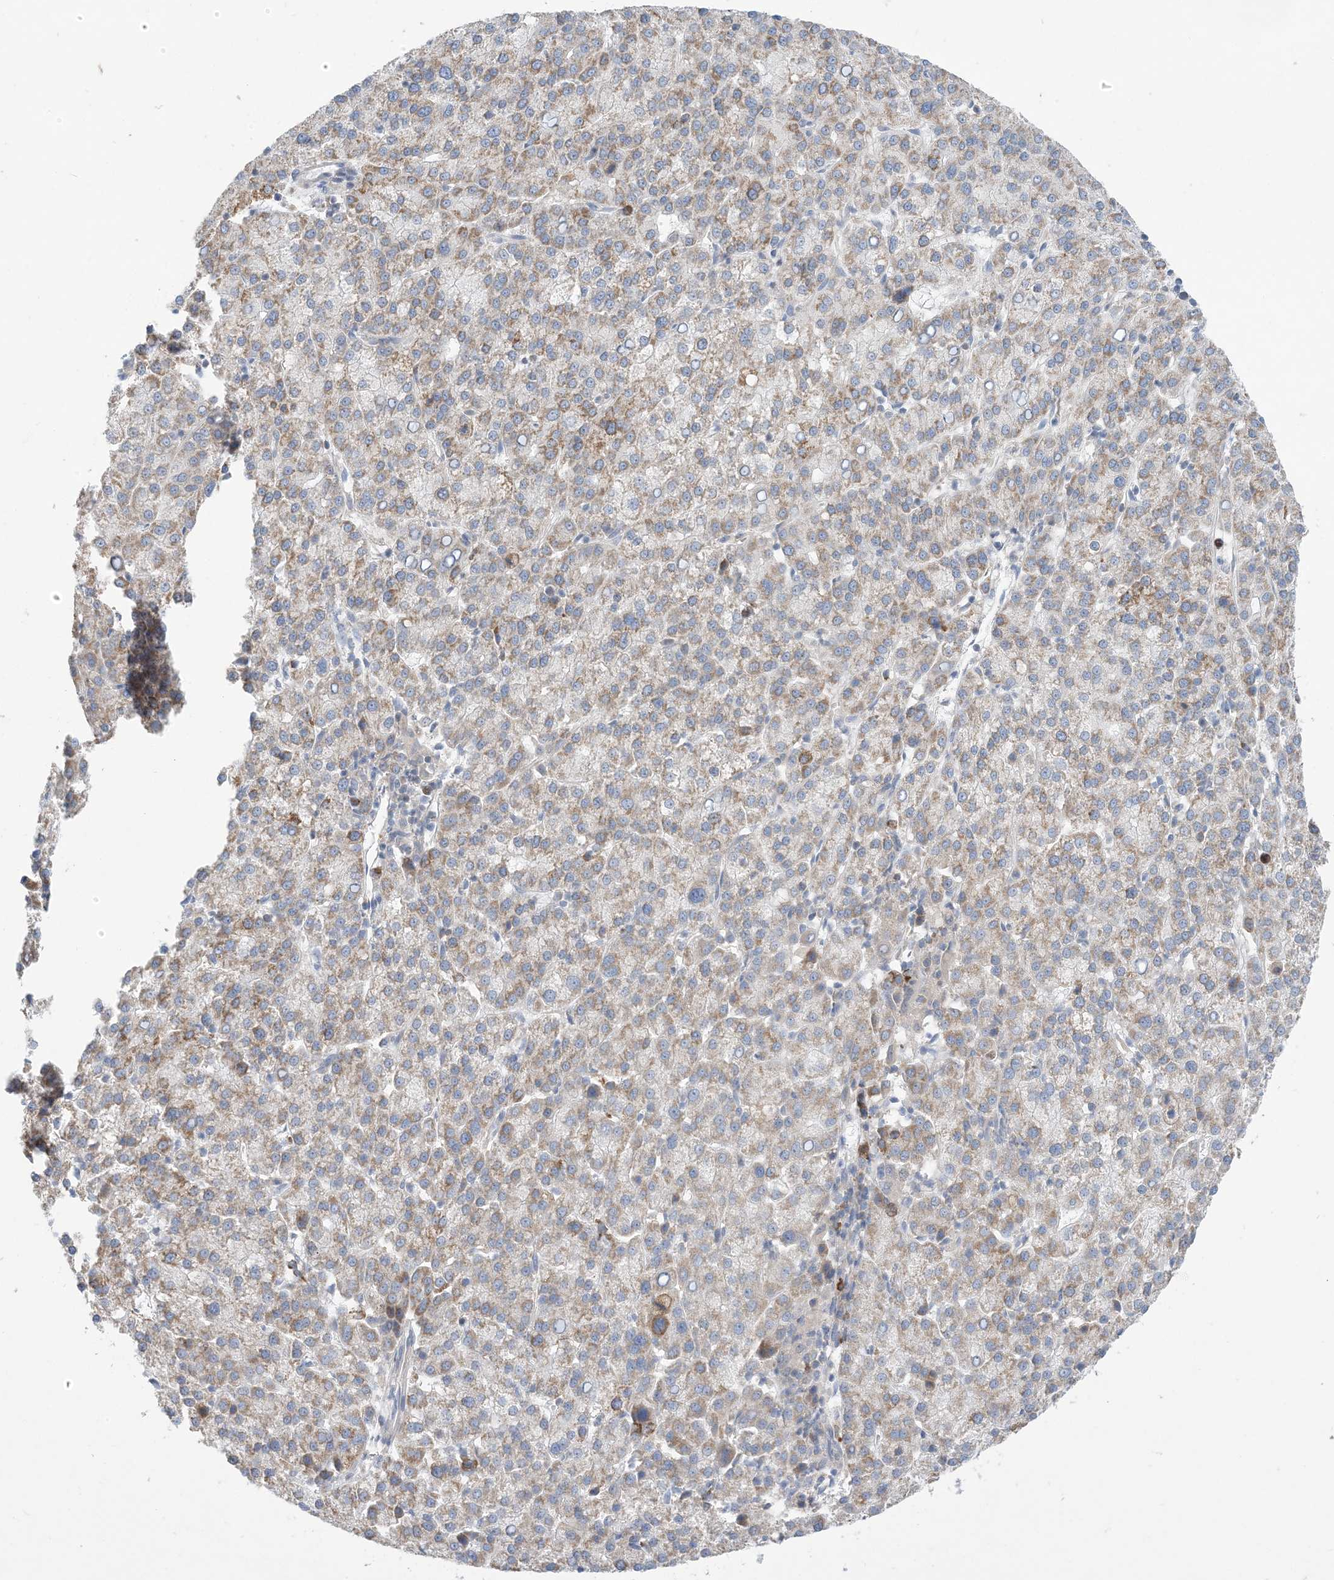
{"staining": {"intensity": "moderate", "quantity": "<25%", "location": "cytoplasmic/membranous"}, "tissue": "liver cancer", "cell_type": "Tumor cells", "image_type": "cancer", "snomed": [{"axis": "morphology", "description": "Carcinoma, Hepatocellular, NOS"}, {"axis": "topography", "description": "Liver"}], "caption": "This is a micrograph of IHC staining of liver cancer (hepatocellular carcinoma), which shows moderate positivity in the cytoplasmic/membranous of tumor cells.", "gene": "AOC1", "patient": {"sex": "female", "age": 58}}